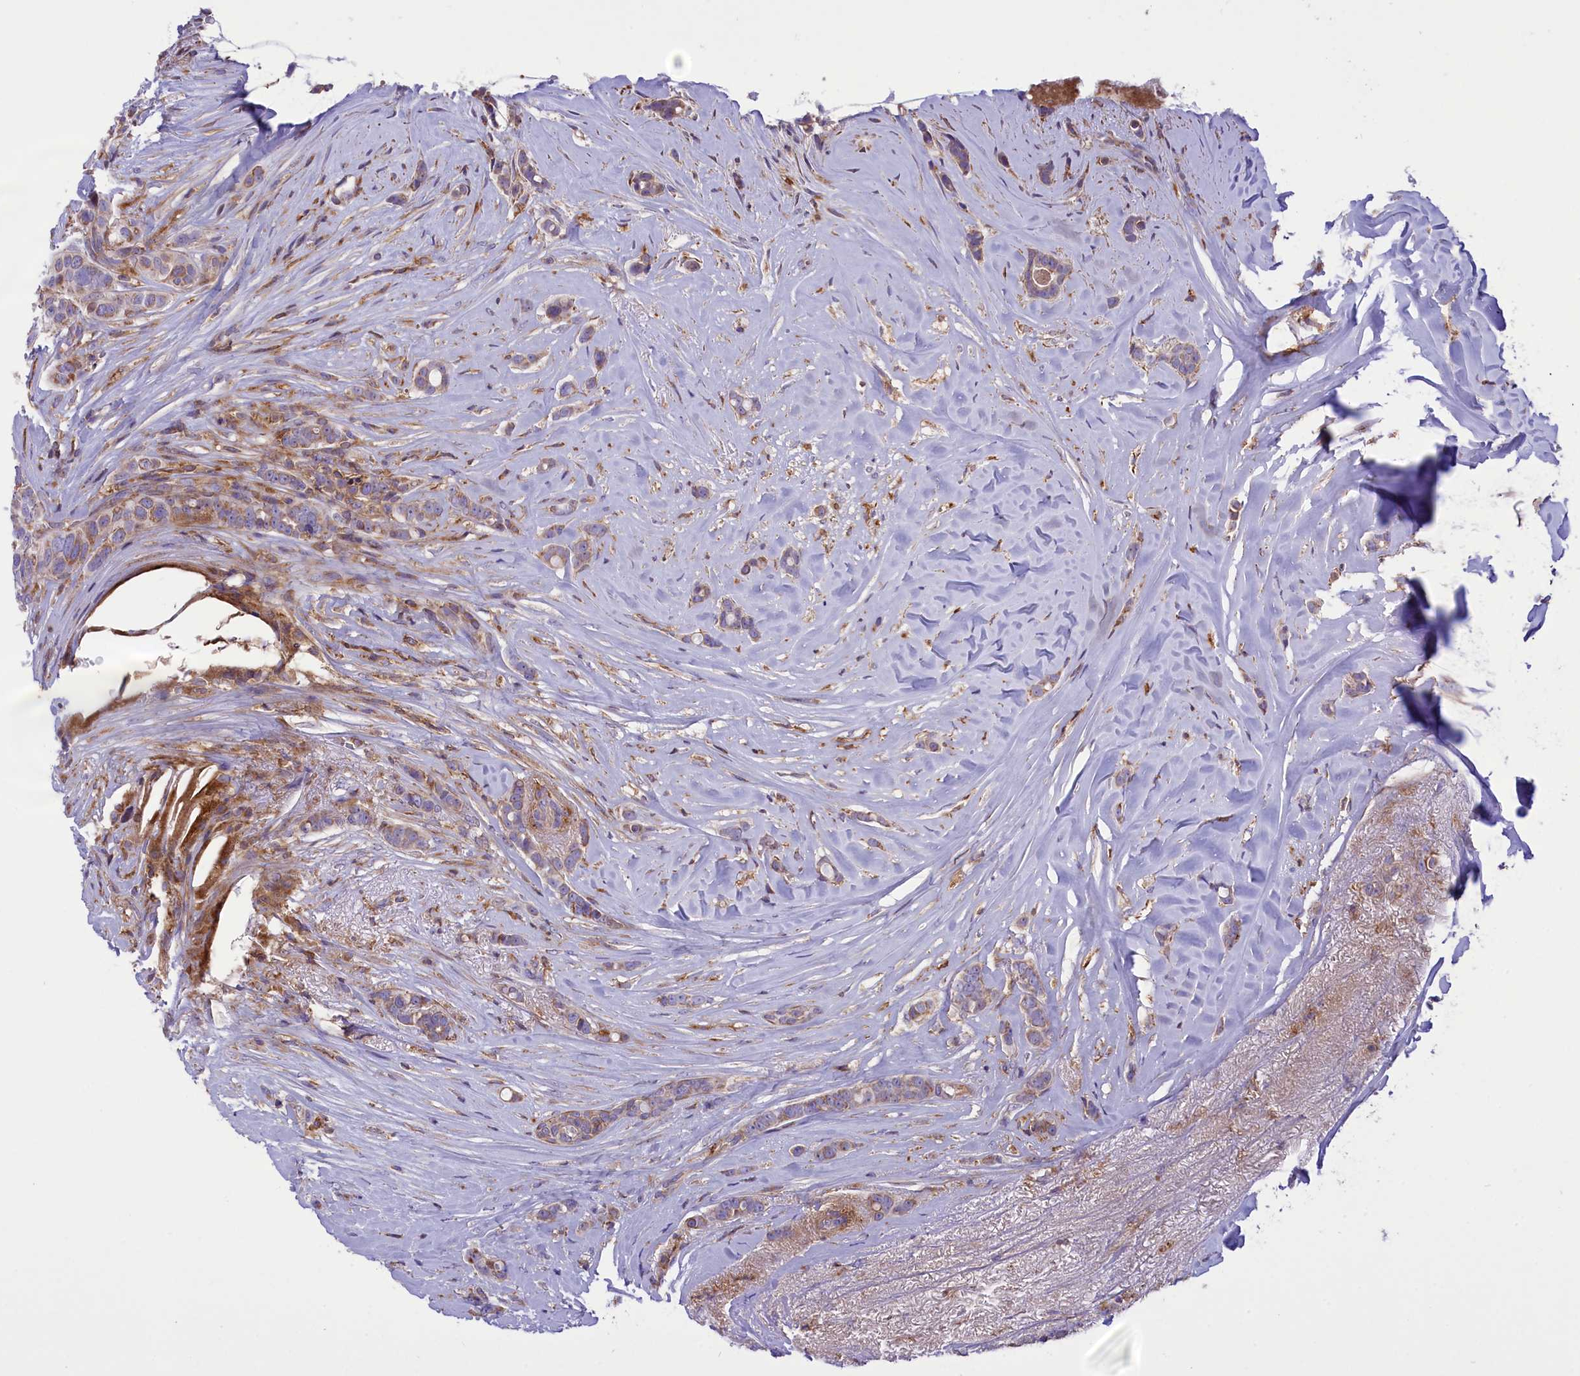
{"staining": {"intensity": "weak", "quantity": "25%-75%", "location": "cytoplasmic/membranous"}, "tissue": "breast cancer", "cell_type": "Tumor cells", "image_type": "cancer", "snomed": [{"axis": "morphology", "description": "Lobular carcinoma"}, {"axis": "topography", "description": "Breast"}], "caption": "Human breast lobular carcinoma stained with a protein marker demonstrates weak staining in tumor cells.", "gene": "CORO7-PAM16", "patient": {"sex": "female", "age": 51}}